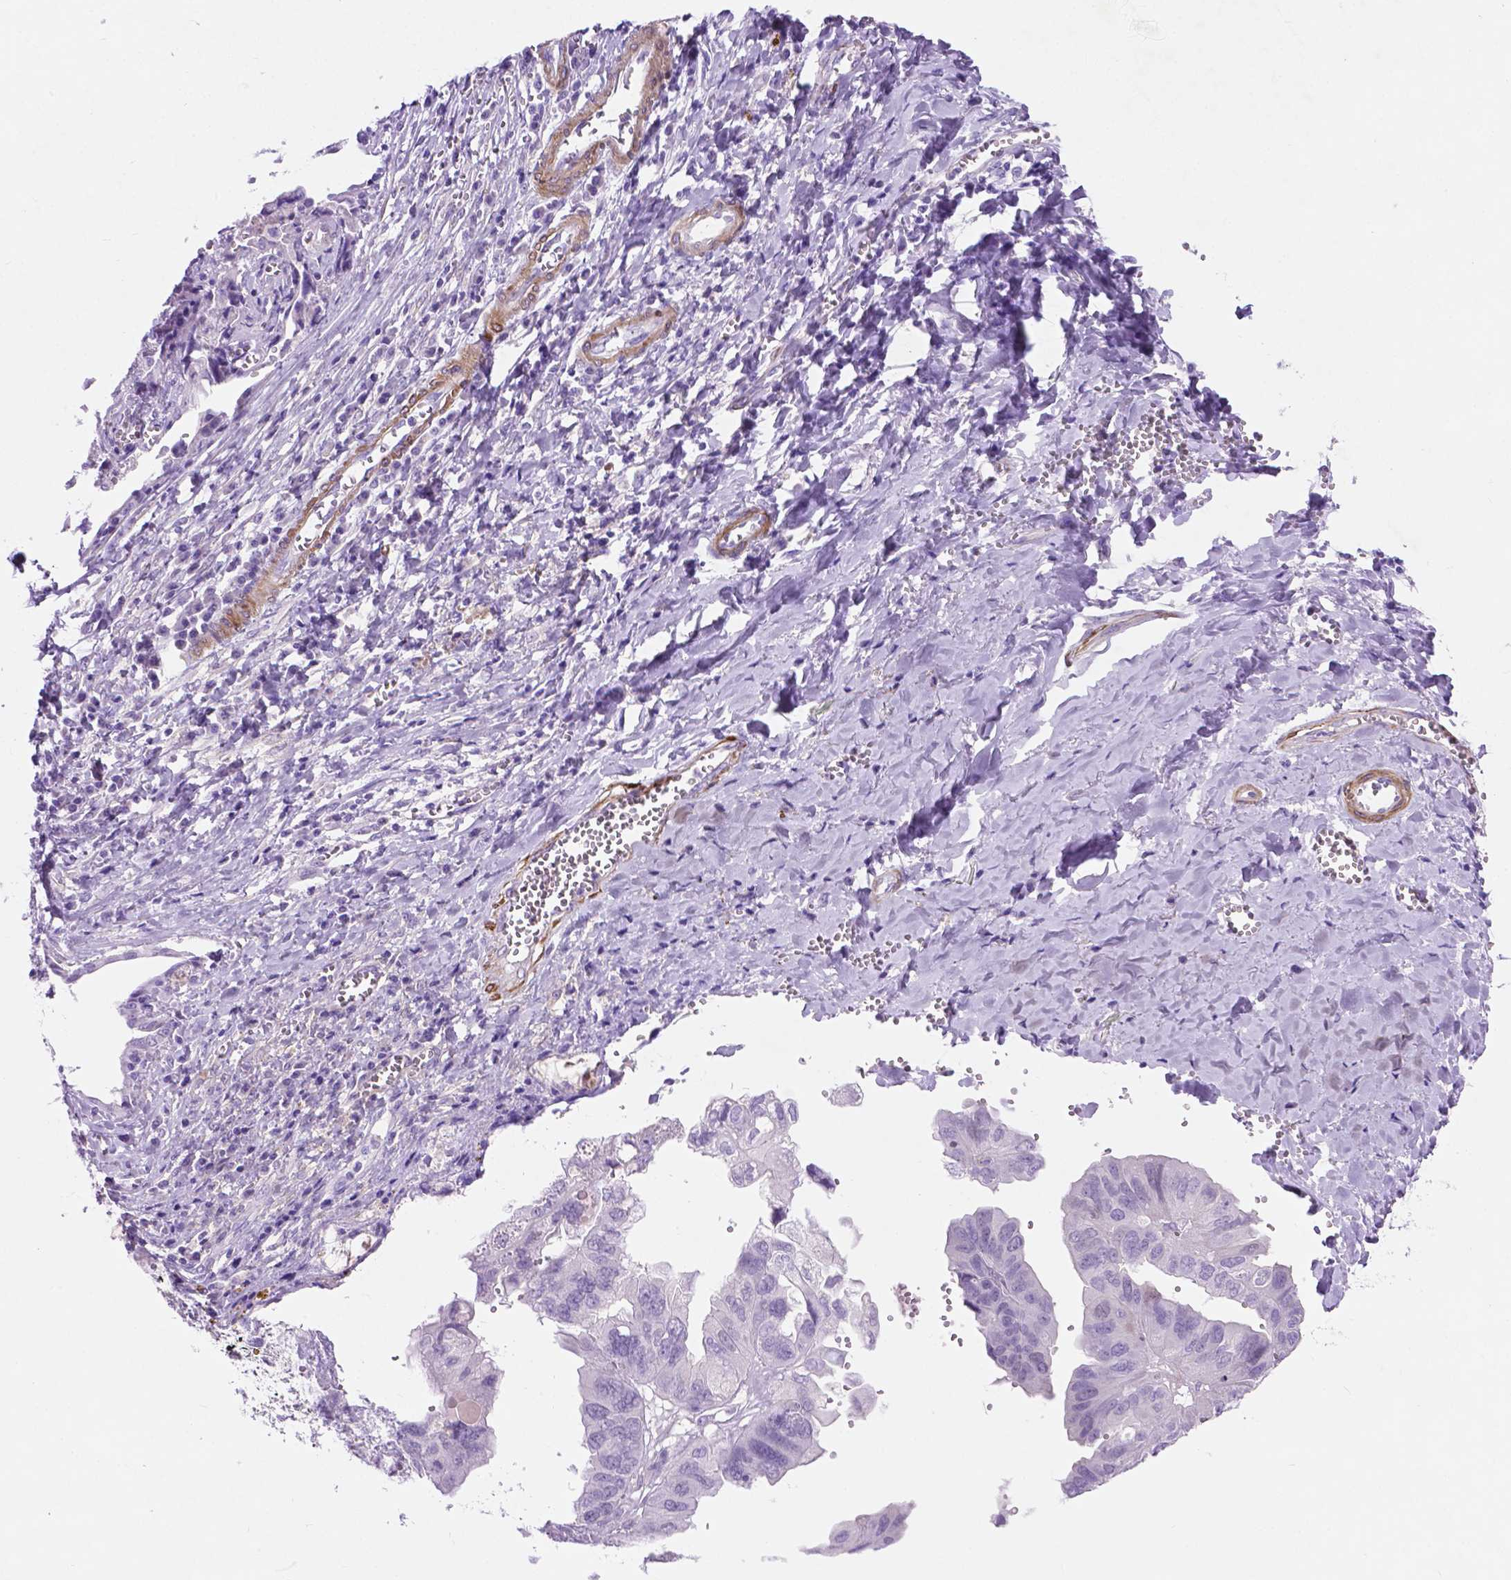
{"staining": {"intensity": "negative", "quantity": "none", "location": "none"}, "tissue": "ovarian cancer", "cell_type": "Tumor cells", "image_type": "cancer", "snomed": [{"axis": "morphology", "description": "Cystadenocarcinoma, serous, NOS"}, {"axis": "topography", "description": "Ovary"}], "caption": "DAB immunohistochemical staining of human ovarian cancer shows no significant staining in tumor cells.", "gene": "ASPG", "patient": {"sex": "female", "age": 79}}